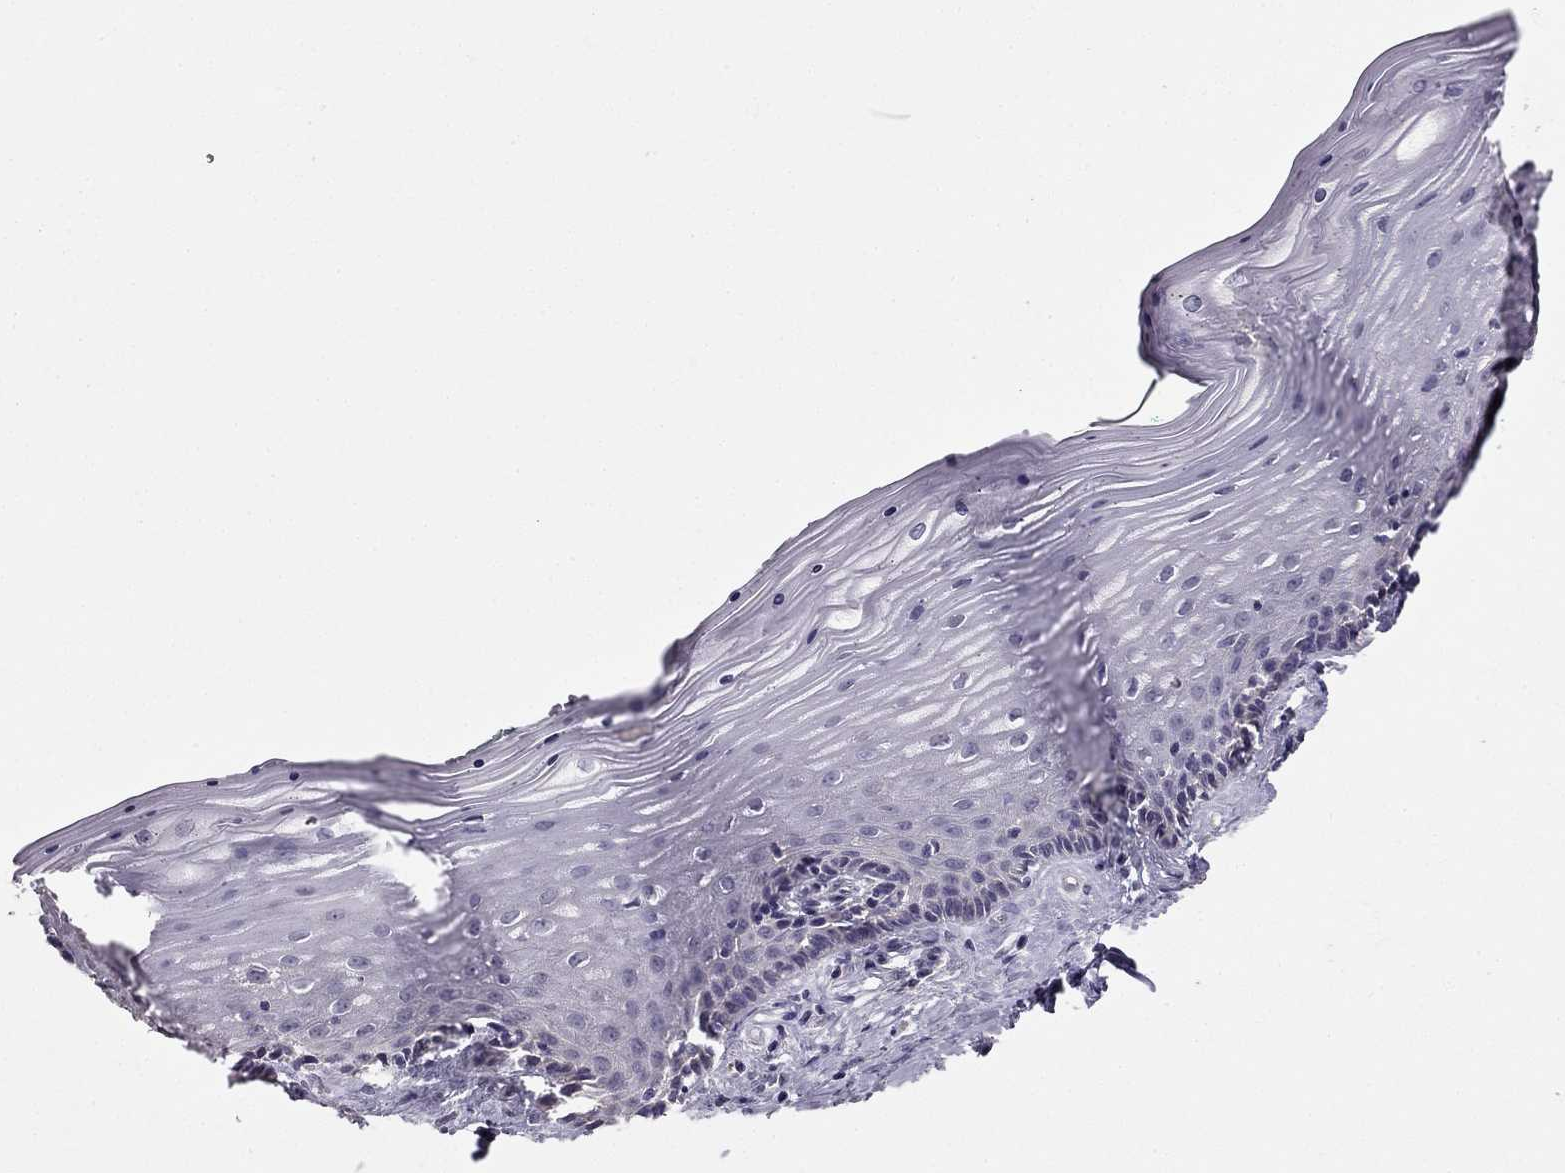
{"staining": {"intensity": "negative", "quantity": "none", "location": "none"}, "tissue": "vagina", "cell_type": "Squamous epithelial cells", "image_type": "normal", "snomed": [{"axis": "morphology", "description": "Normal tissue, NOS"}, {"axis": "topography", "description": "Vagina"}], "caption": "A histopathology image of human vagina is negative for staining in squamous epithelial cells.", "gene": "HSFX1", "patient": {"sex": "female", "age": 45}}